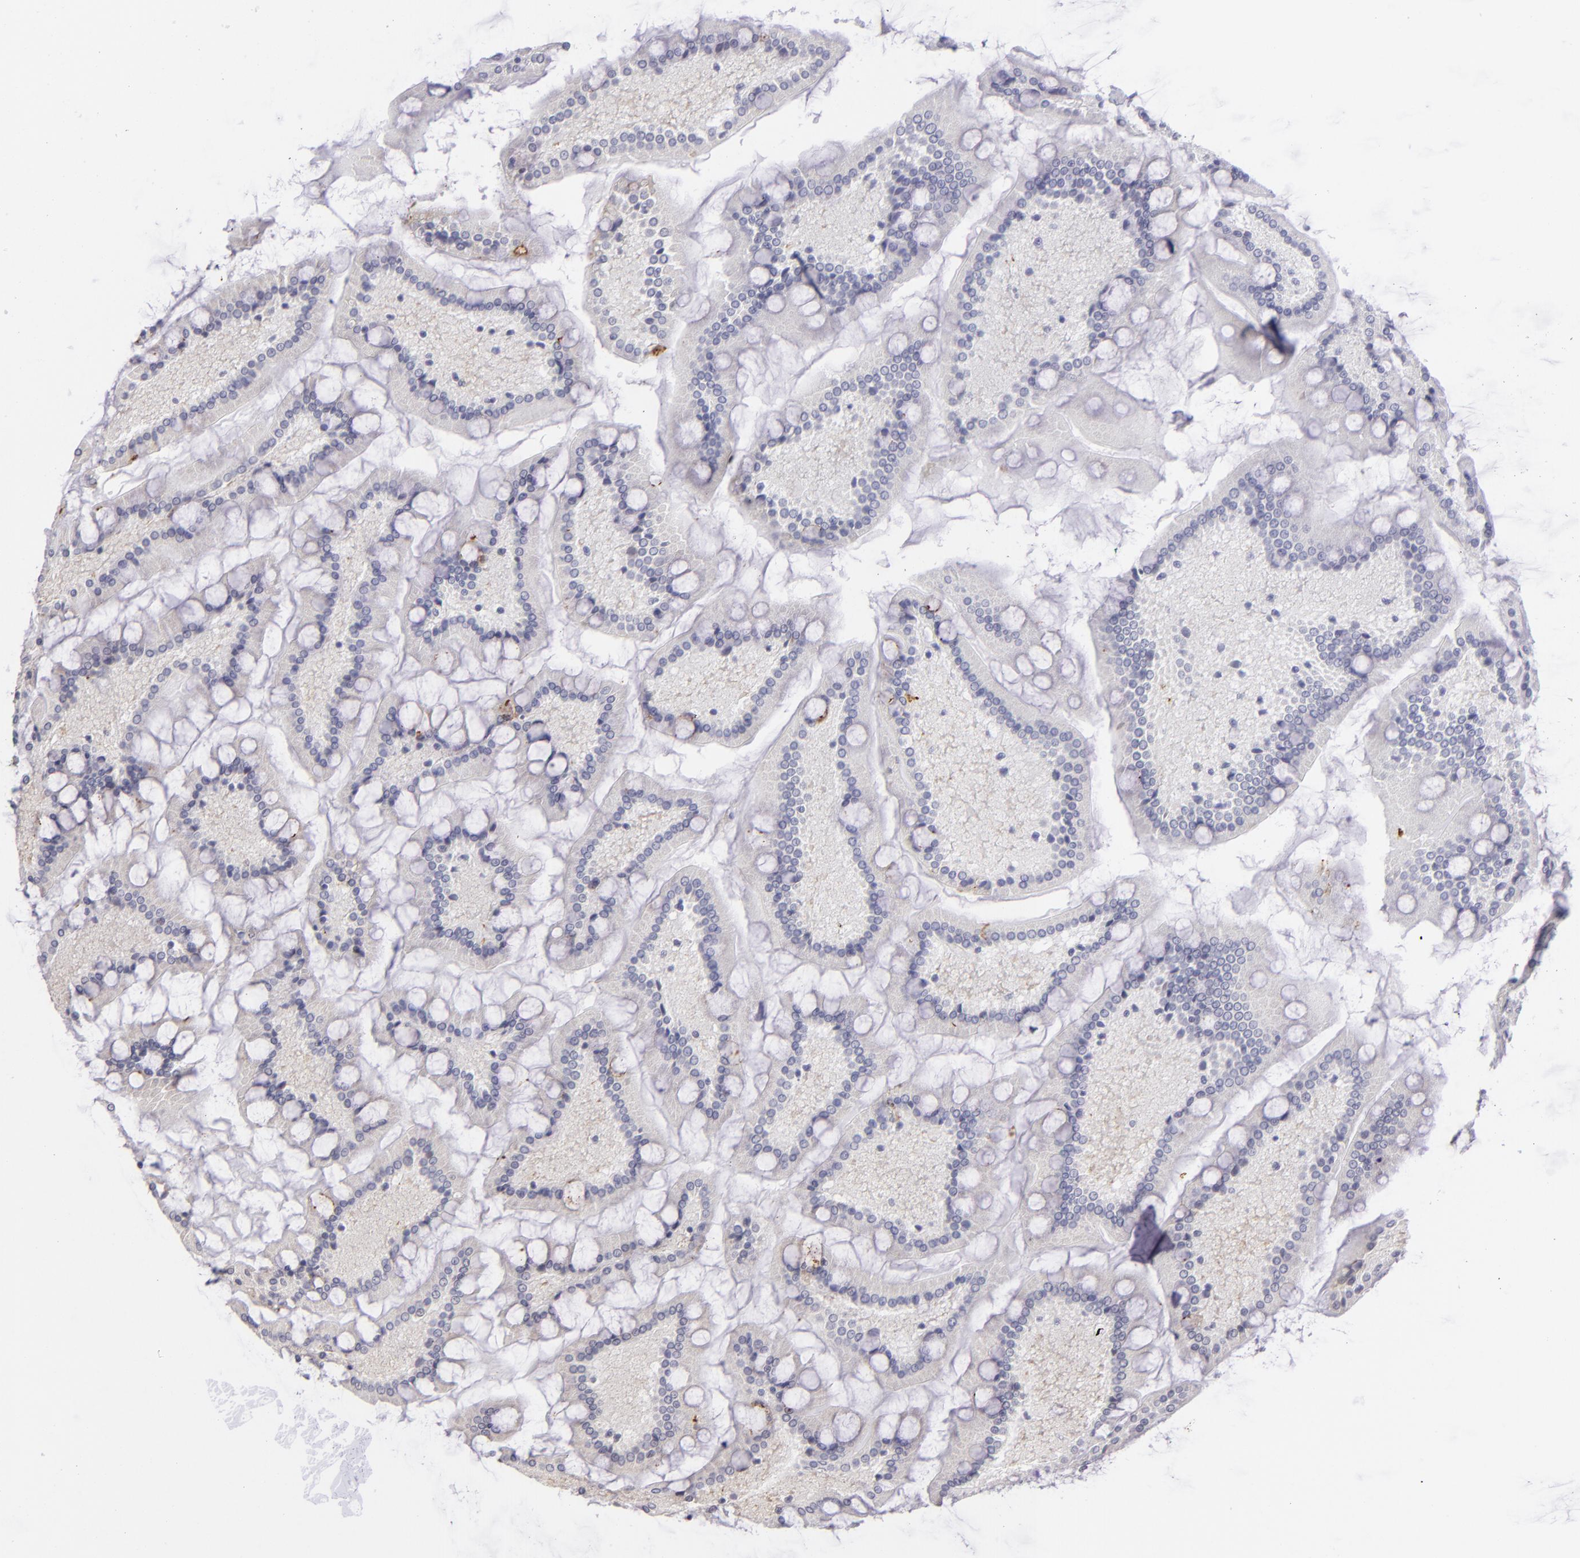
{"staining": {"intensity": "negative", "quantity": "none", "location": "none"}, "tissue": "small intestine", "cell_type": "Glandular cells", "image_type": "normal", "snomed": [{"axis": "morphology", "description": "Normal tissue, NOS"}, {"axis": "topography", "description": "Small intestine"}], "caption": "Glandular cells show no significant protein staining in unremarkable small intestine. (DAB (3,3'-diaminobenzidine) immunohistochemistry (IHC) visualized using brightfield microscopy, high magnification).", "gene": "RXRG", "patient": {"sex": "male", "age": 41}}